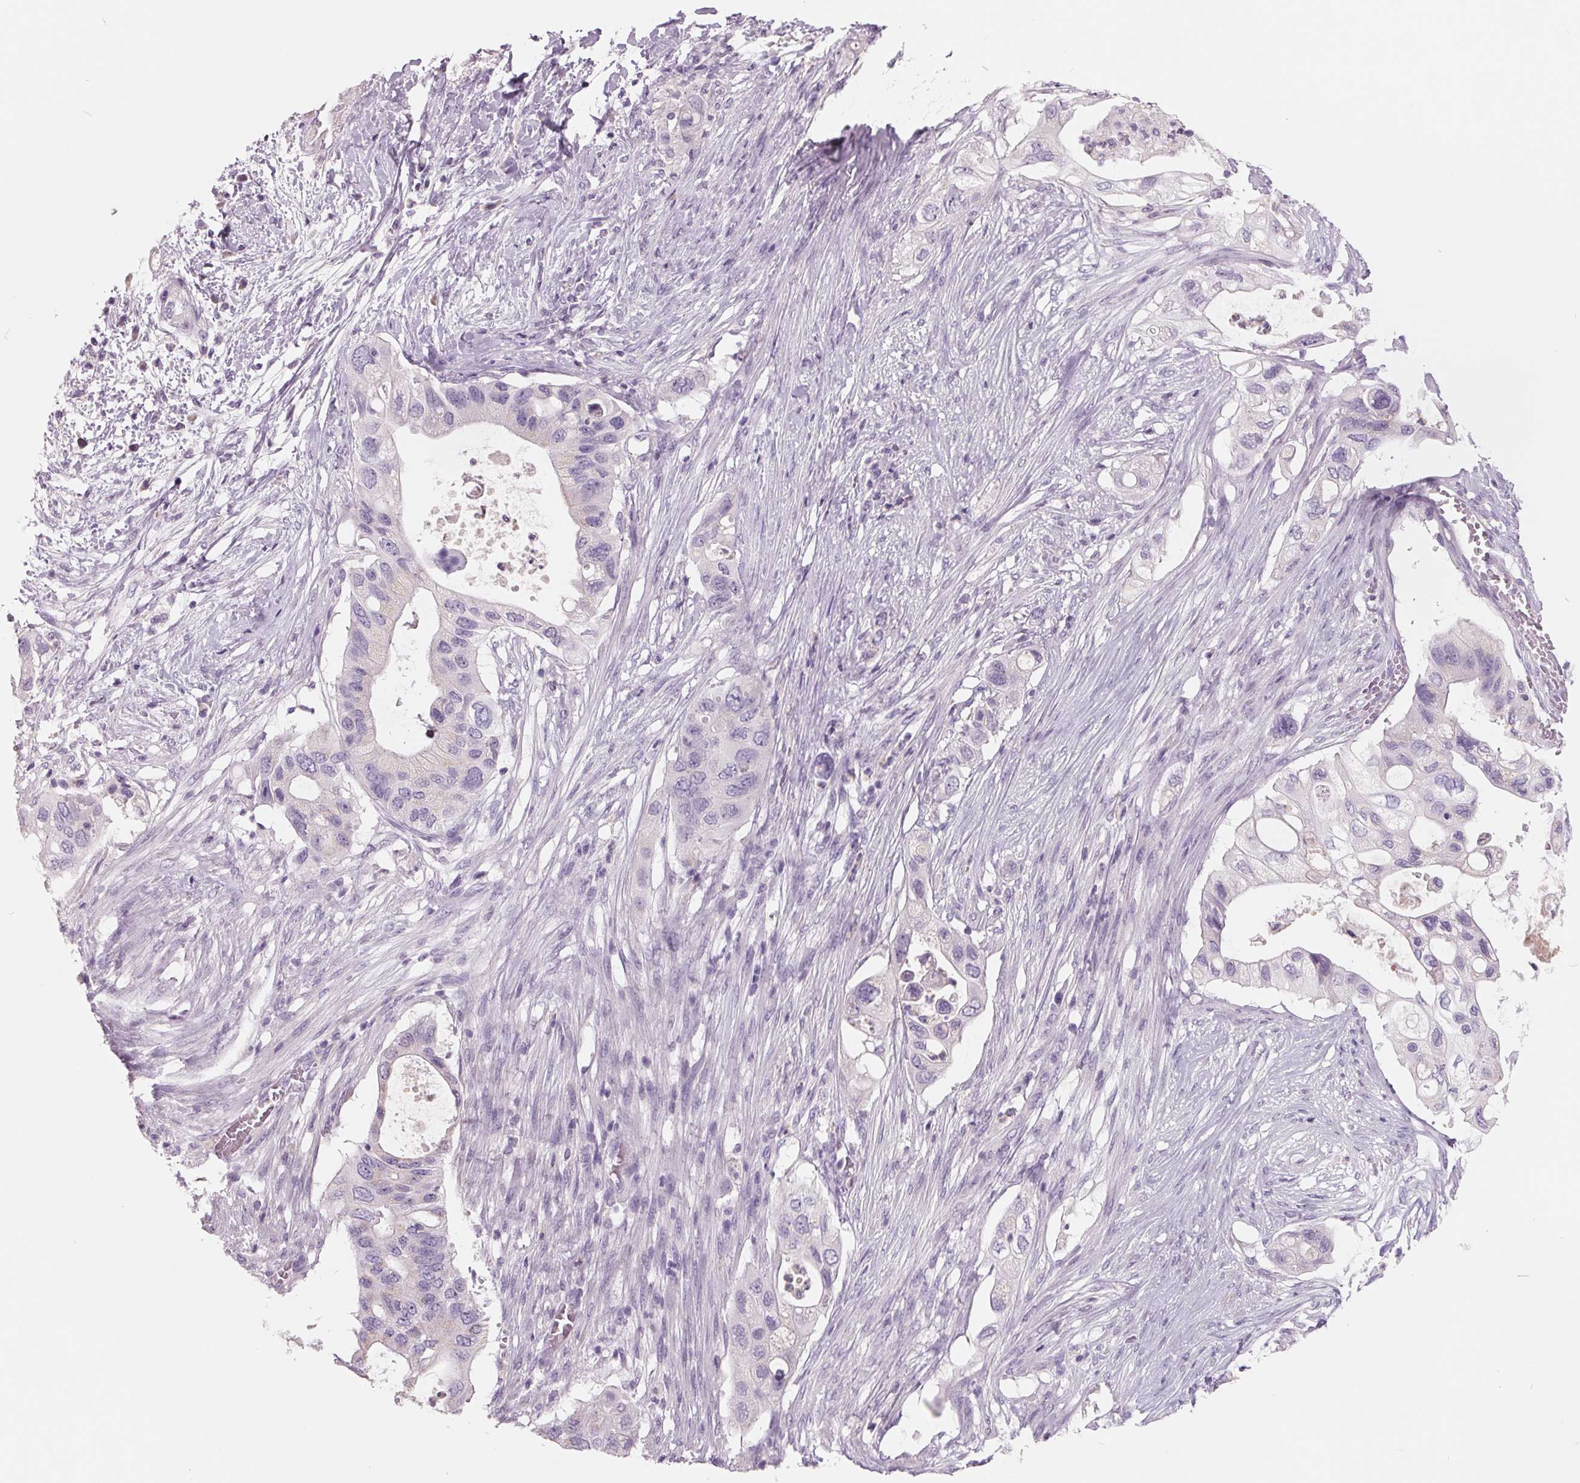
{"staining": {"intensity": "negative", "quantity": "none", "location": "none"}, "tissue": "pancreatic cancer", "cell_type": "Tumor cells", "image_type": "cancer", "snomed": [{"axis": "morphology", "description": "Adenocarcinoma, NOS"}, {"axis": "topography", "description": "Pancreas"}], "caption": "Immunohistochemistry micrograph of neoplastic tissue: pancreatic cancer stained with DAB exhibits no significant protein staining in tumor cells.", "gene": "FTCD", "patient": {"sex": "female", "age": 72}}